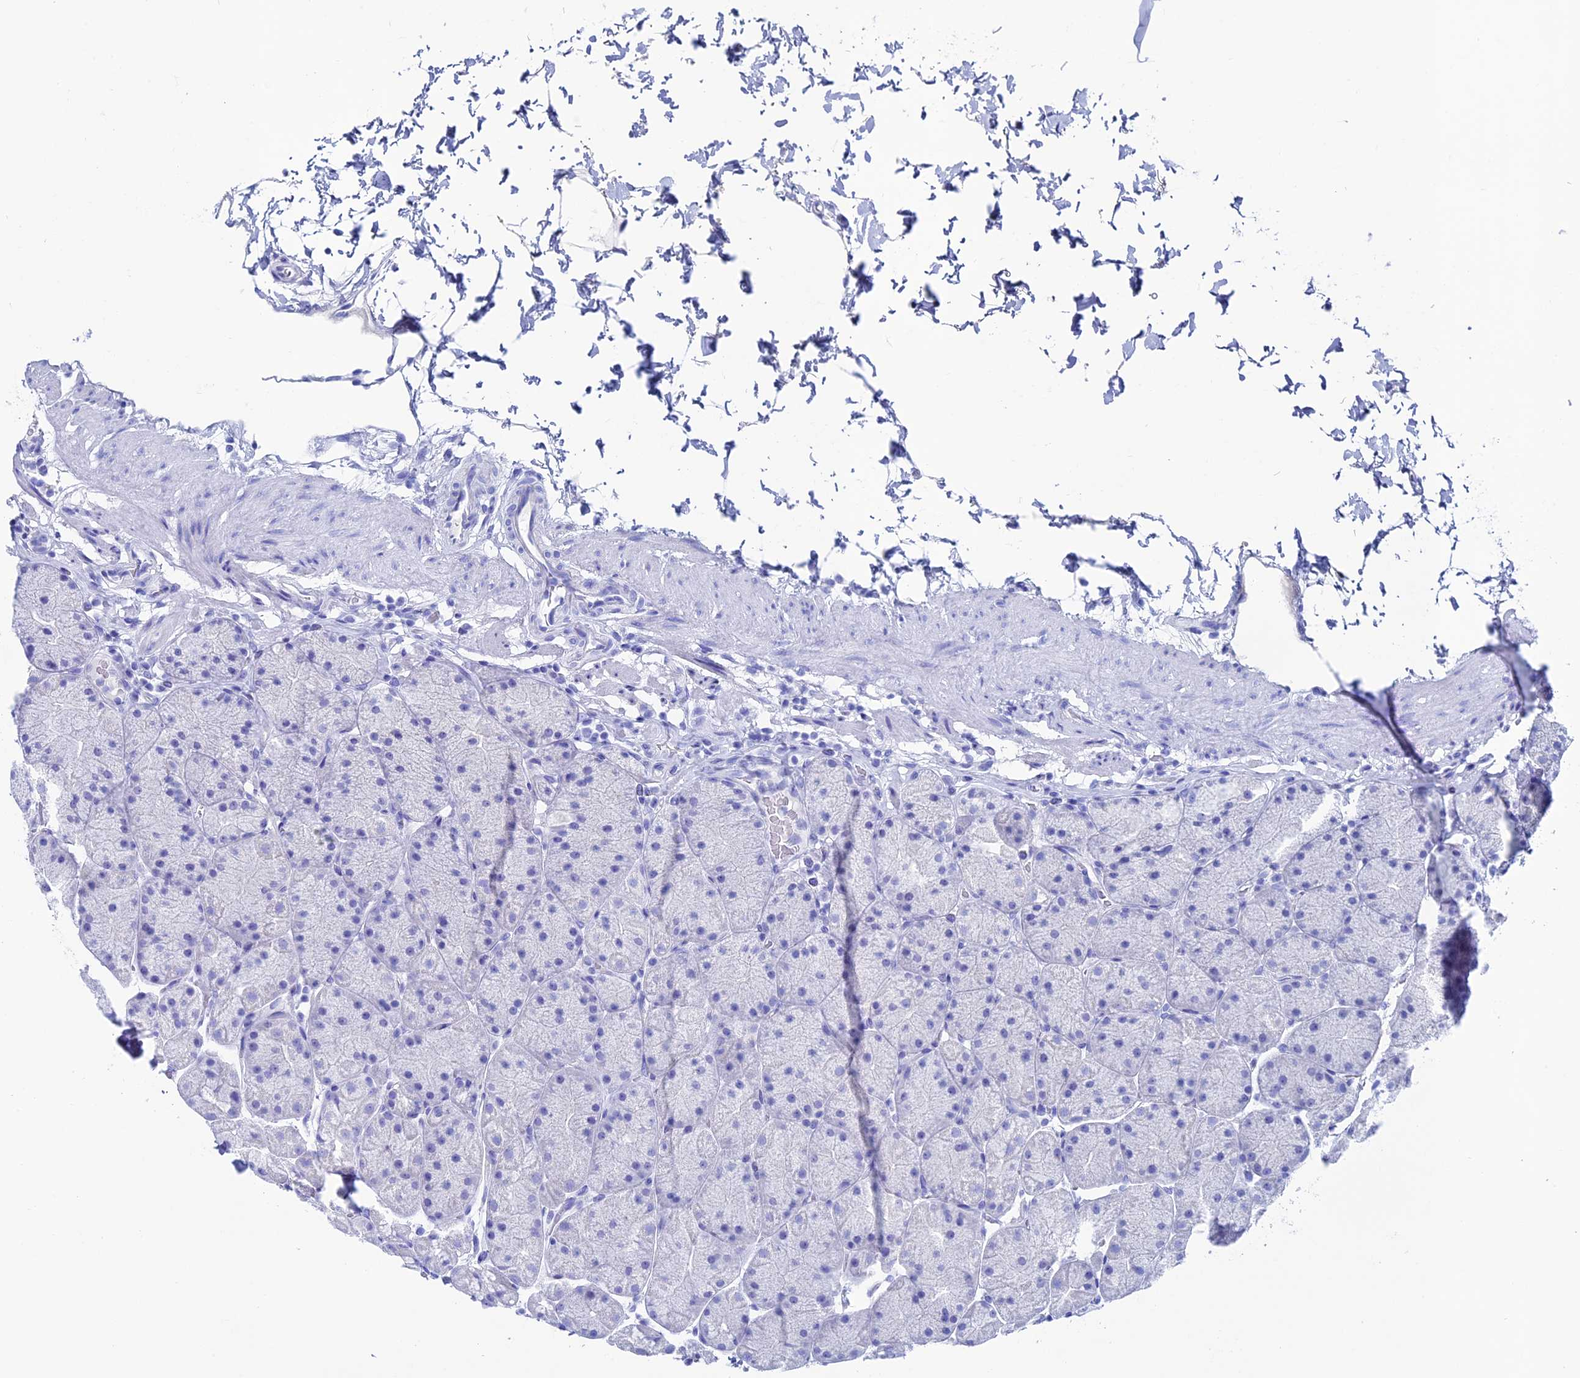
{"staining": {"intensity": "negative", "quantity": "none", "location": "none"}, "tissue": "stomach", "cell_type": "Glandular cells", "image_type": "normal", "snomed": [{"axis": "morphology", "description": "Normal tissue, NOS"}, {"axis": "topography", "description": "Stomach, upper"}, {"axis": "topography", "description": "Stomach, lower"}], "caption": "This is an immunohistochemistry histopathology image of normal stomach. There is no expression in glandular cells.", "gene": "ANKRD29", "patient": {"sex": "male", "age": 67}}